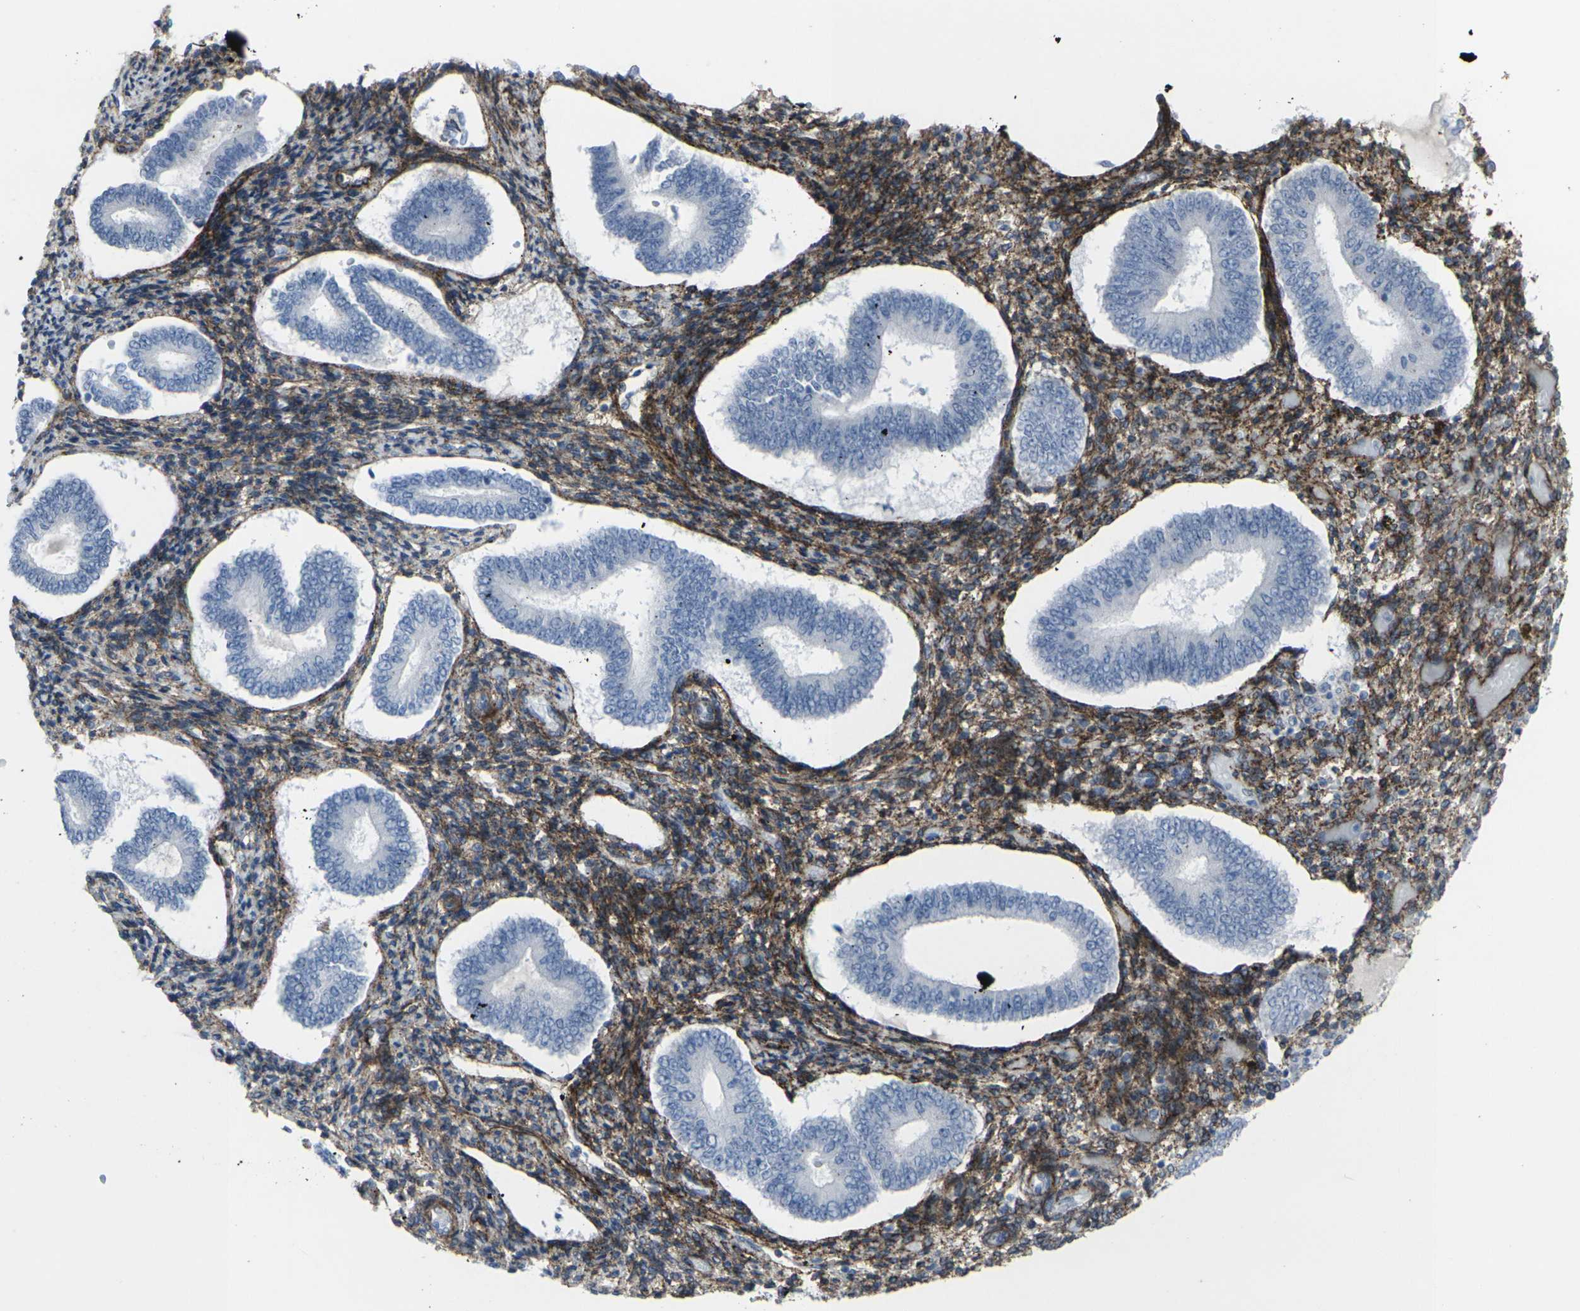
{"staining": {"intensity": "strong", "quantity": ">75%", "location": "cytoplasmic/membranous"}, "tissue": "endometrium", "cell_type": "Cells in endometrial stroma", "image_type": "normal", "snomed": [{"axis": "morphology", "description": "Normal tissue, NOS"}, {"axis": "topography", "description": "Endometrium"}], "caption": "Protein expression by IHC exhibits strong cytoplasmic/membranous expression in approximately >75% of cells in endometrial stroma in benign endometrium.", "gene": "CDH11", "patient": {"sex": "female", "age": 42}}